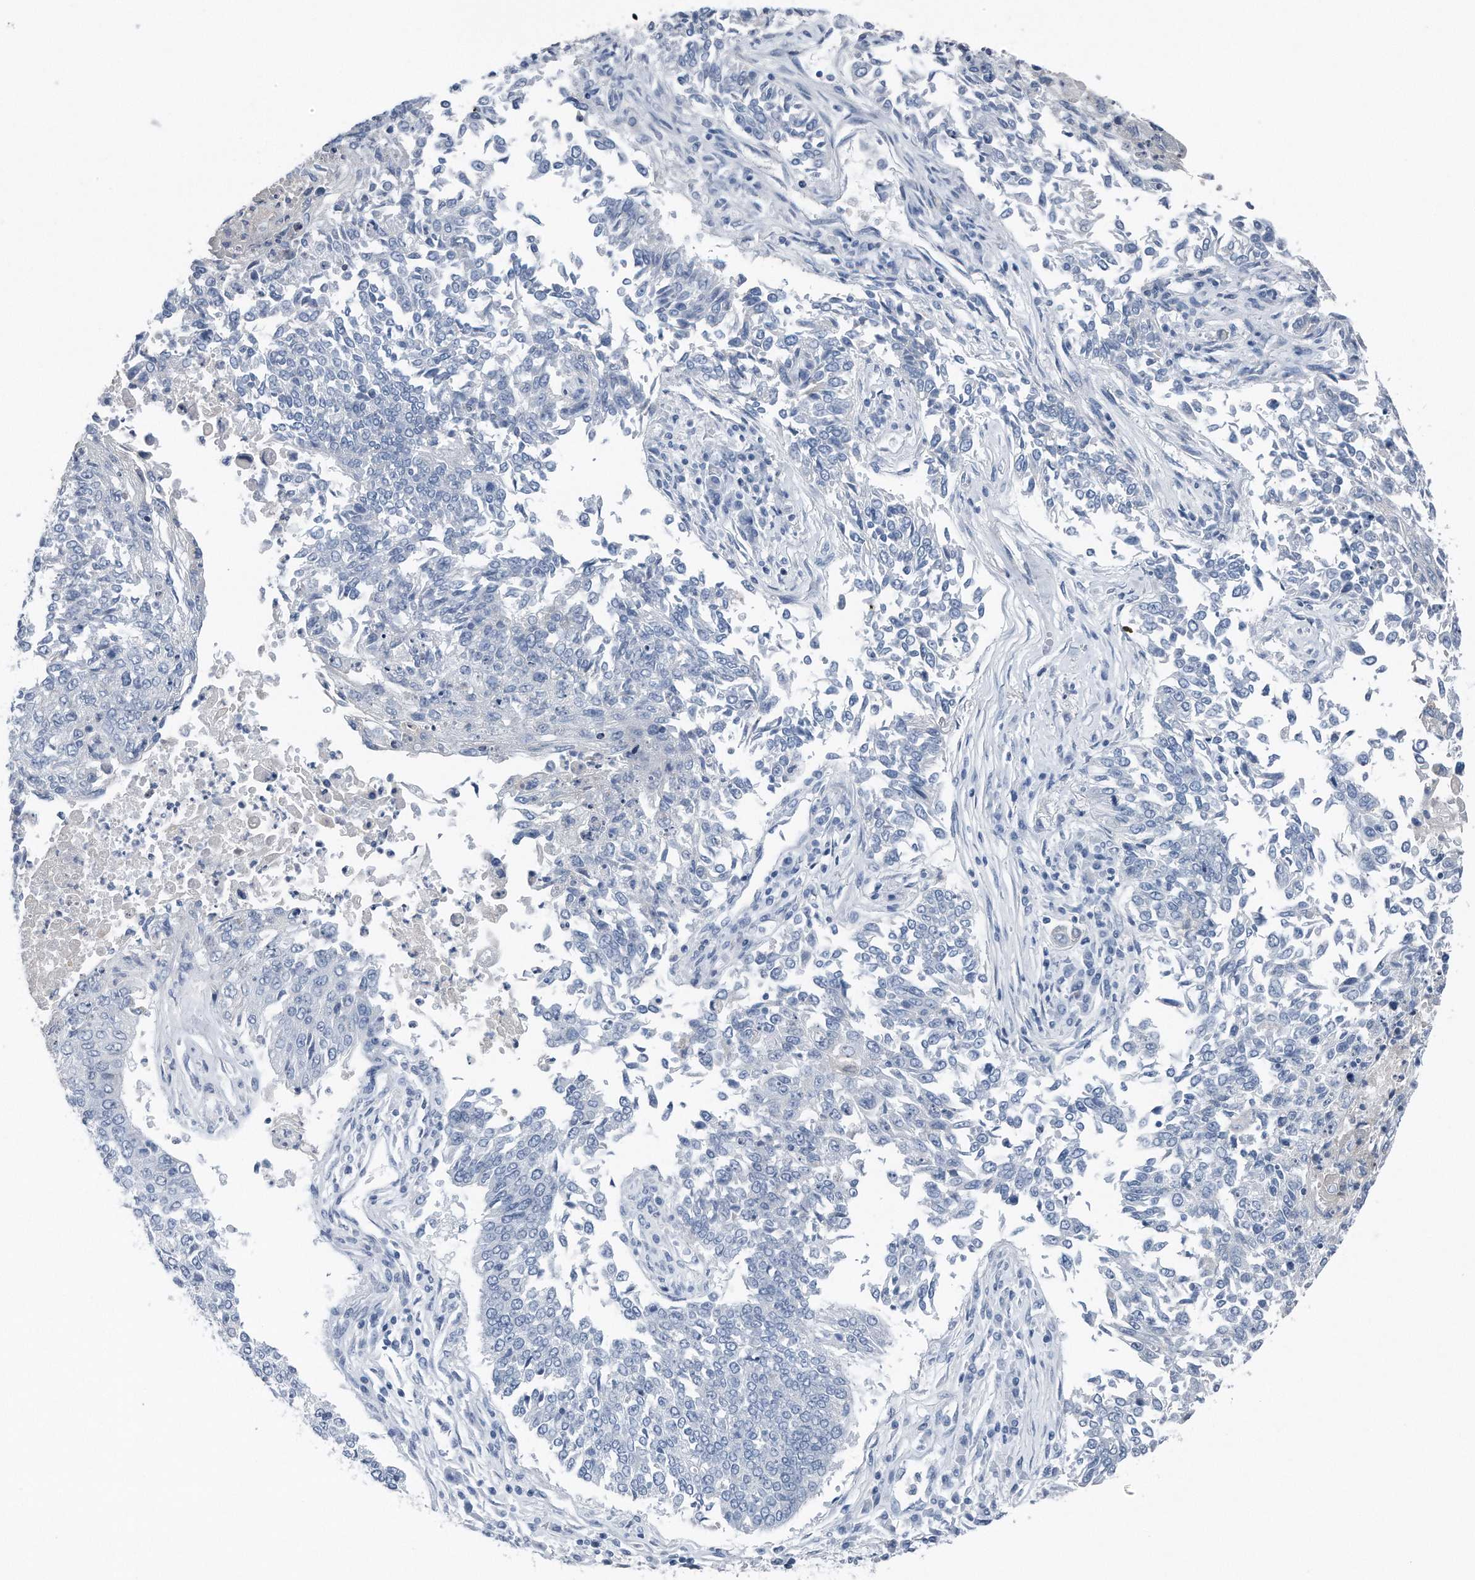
{"staining": {"intensity": "negative", "quantity": "none", "location": "none"}, "tissue": "lung cancer", "cell_type": "Tumor cells", "image_type": "cancer", "snomed": [{"axis": "morphology", "description": "Normal tissue, NOS"}, {"axis": "morphology", "description": "Squamous cell carcinoma, NOS"}, {"axis": "topography", "description": "Cartilage tissue"}, {"axis": "topography", "description": "Bronchus"}, {"axis": "topography", "description": "Lung"}, {"axis": "topography", "description": "Peripheral nerve tissue"}], "caption": "Immunohistochemistry (IHC) micrograph of human lung squamous cell carcinoma stained for a protein (brown), which reveals no expression in tumor cells.", "gene": "YRDC", "patient": {"sex": "female", "age": 49}}